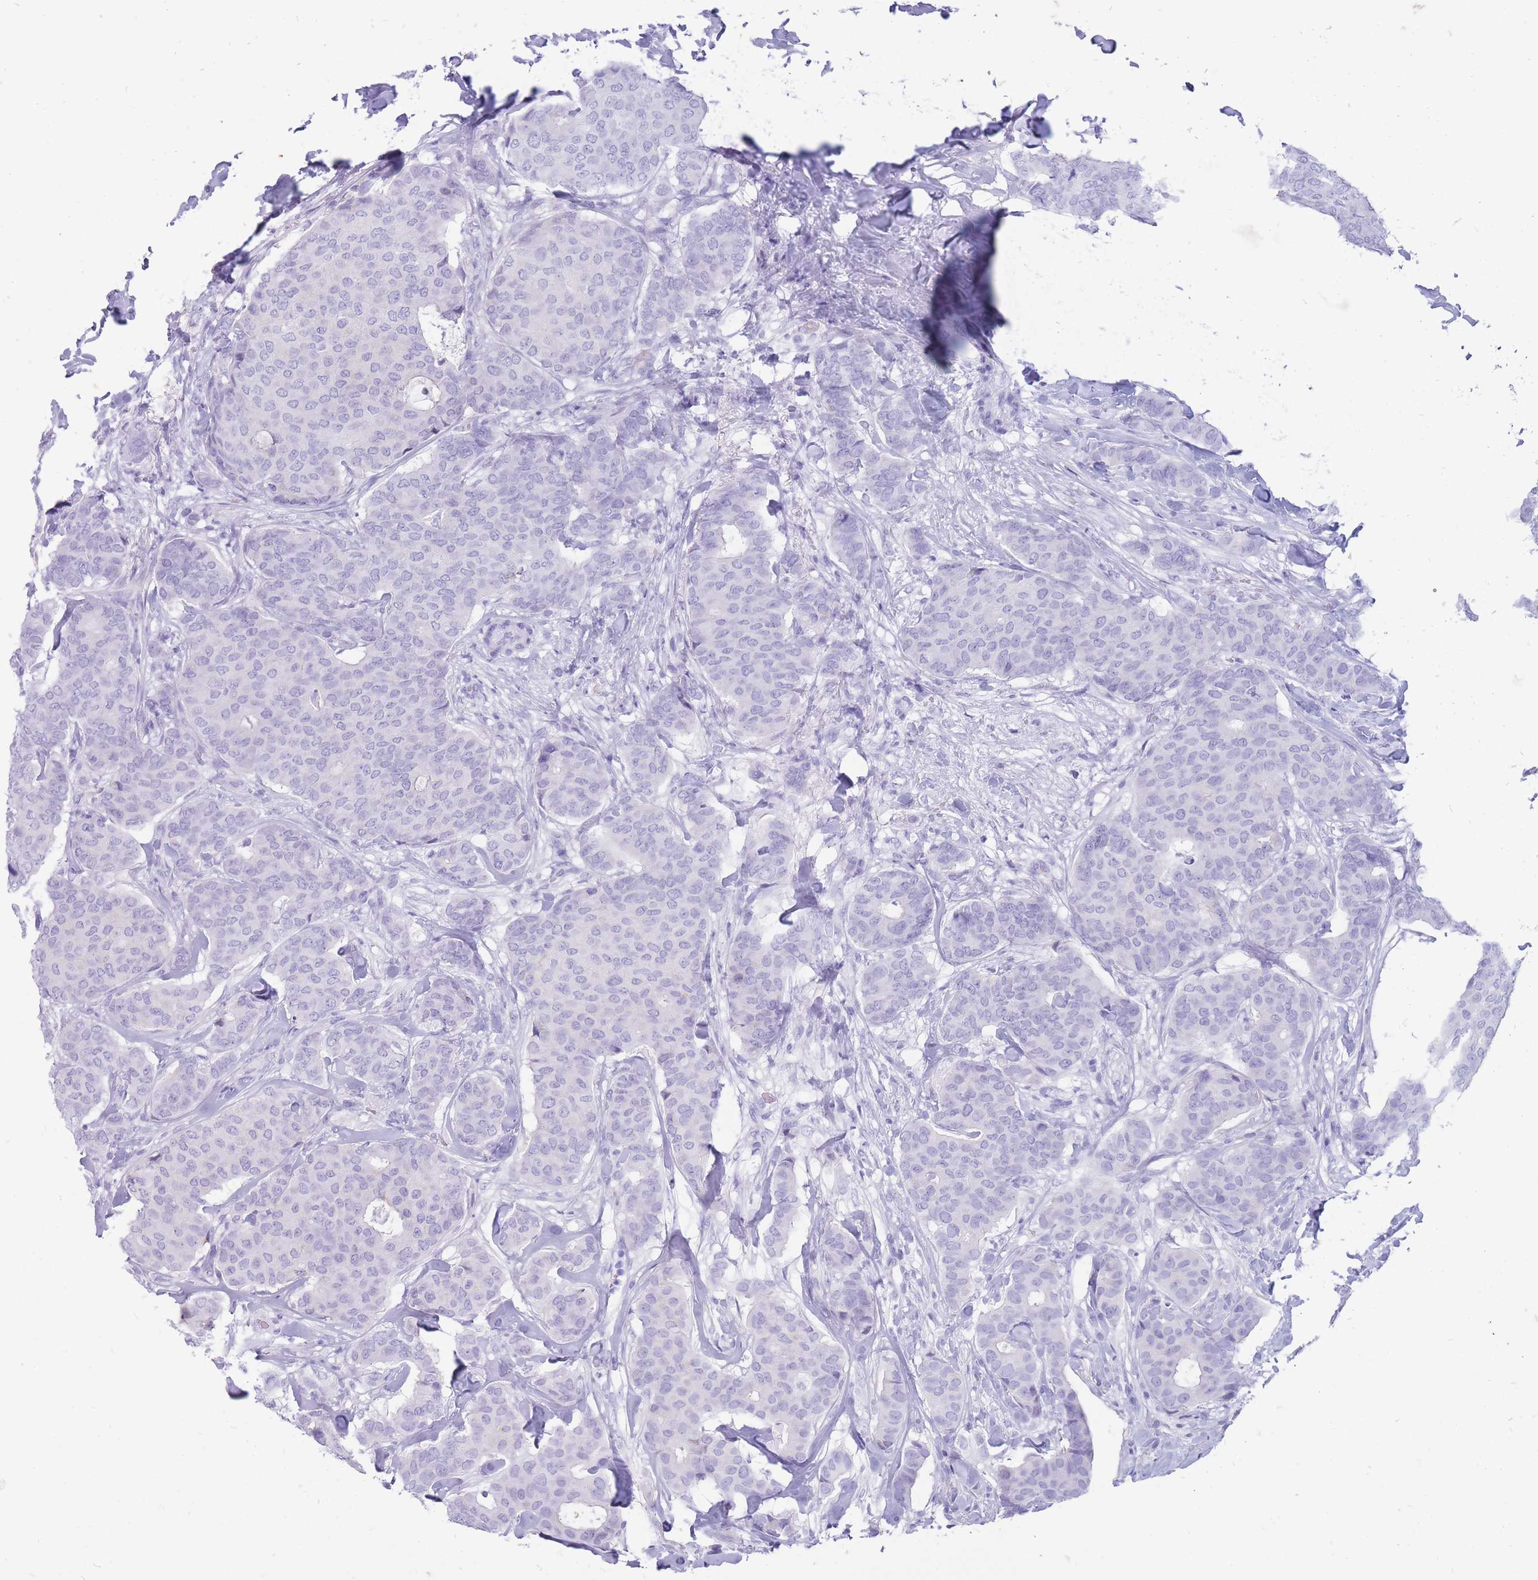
{"staining": {"intensity": "negative", "quantity": "none", "location": "none"}, "tissue": "breast cancer", "cell_type": "Tumor cells", "image_type": "cancer", "snomed": [{"axis": "morphology", "description": "Duct carcinoma"}, {"axis": "topography", "description": "Breast"}], "caption": "Tumor cells show no significant positivity in intraductal carcinoma (breast).", "gene": "ZFP37", "patient": {"sex": "female", "age": 75}}